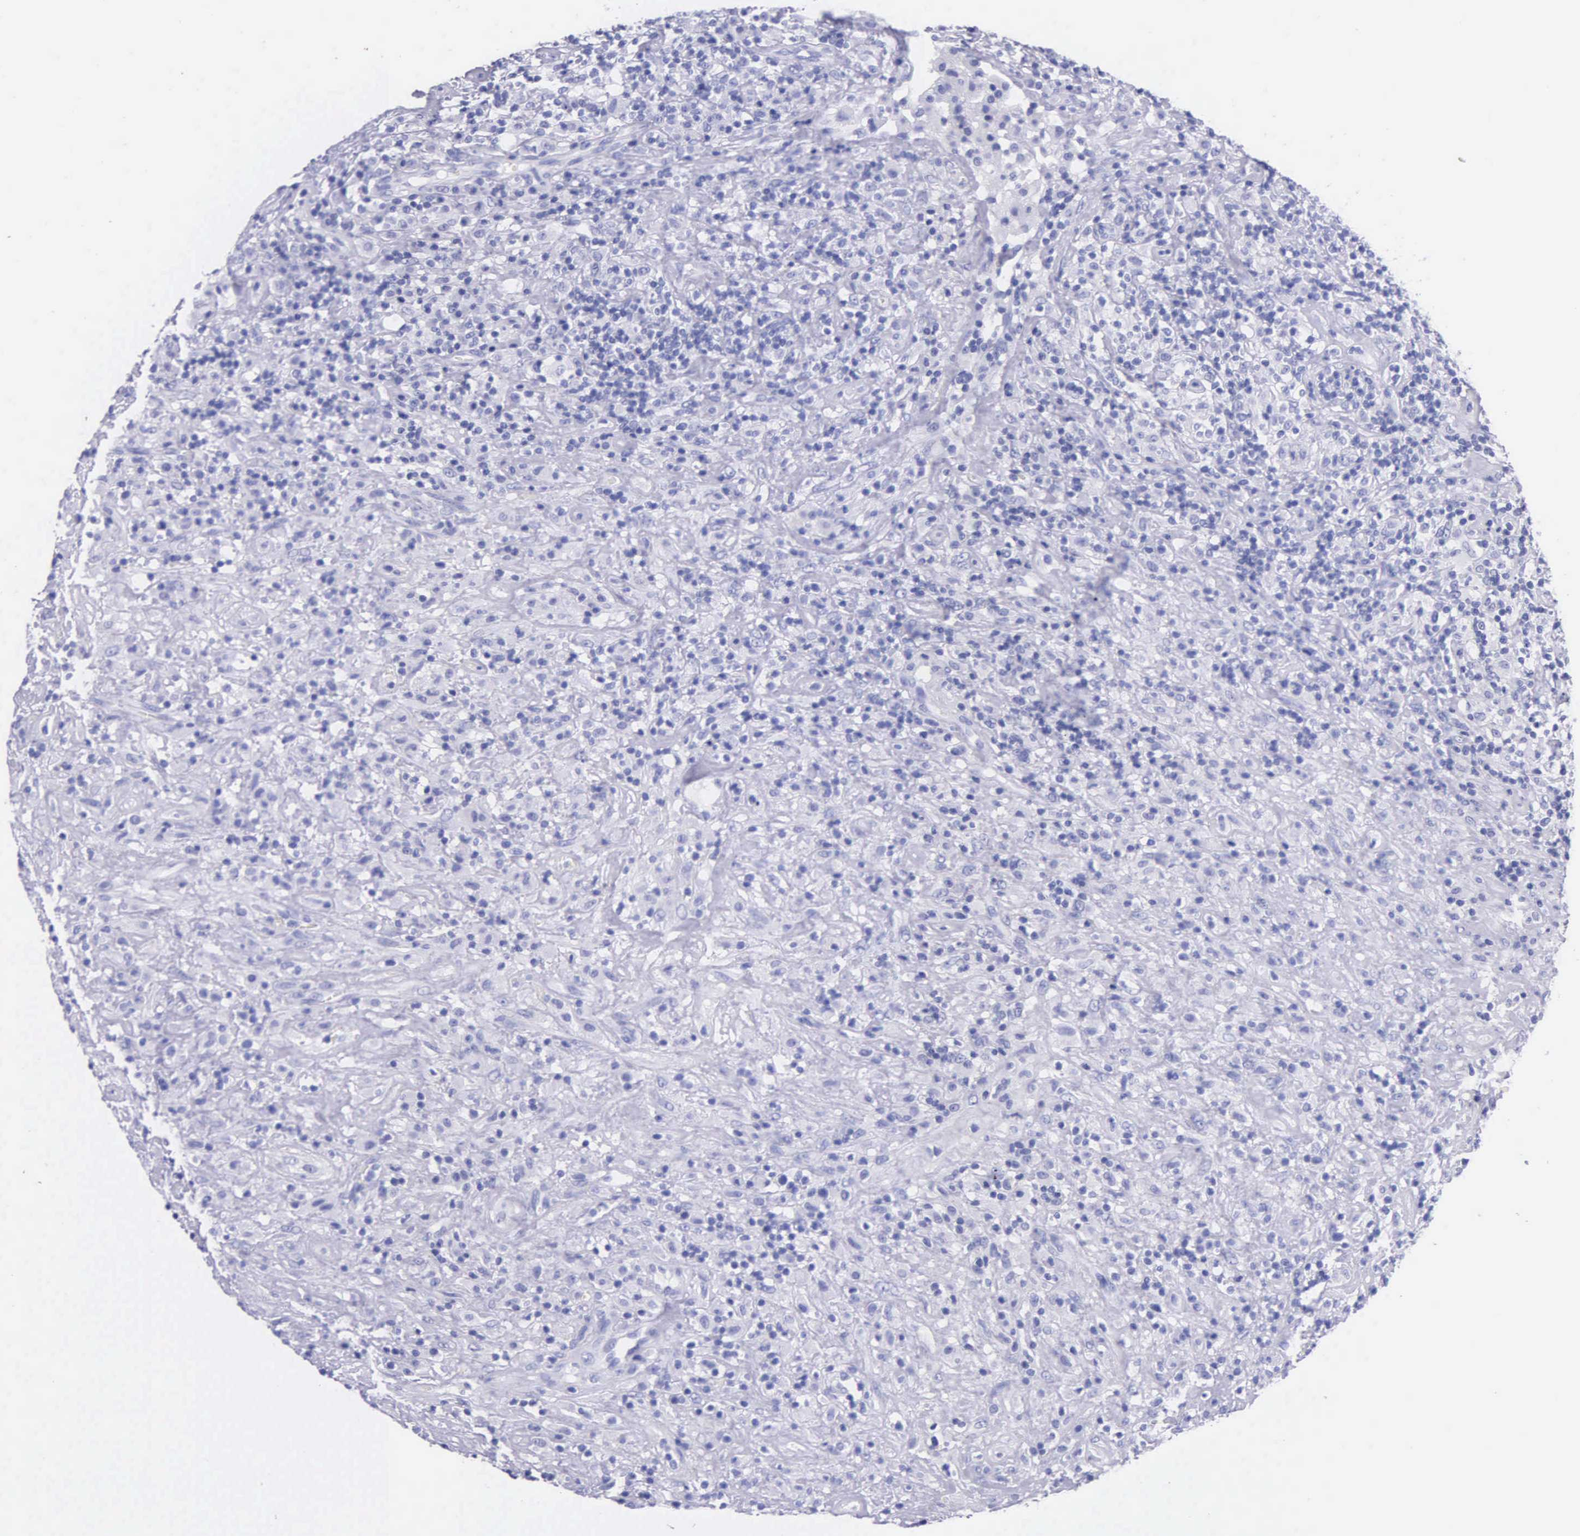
{"staining": {"intensity": "negative", "quantity": "none", "location": "none"}, "tissue": "lymphoma", "cell_type": "Tumor cells", "image_type": "cancer", "snomed": [{"axis": "morphology", "description": "Hodgkin's disease, NOS"}, {"axis": "topography", "description": "Lymph node"}], "caption": "The histopathology image exhibits no significant expression in tumor cells of lymphoma.", "gene": "KLK3", "patient": {"sex": "male", "age": 46}}